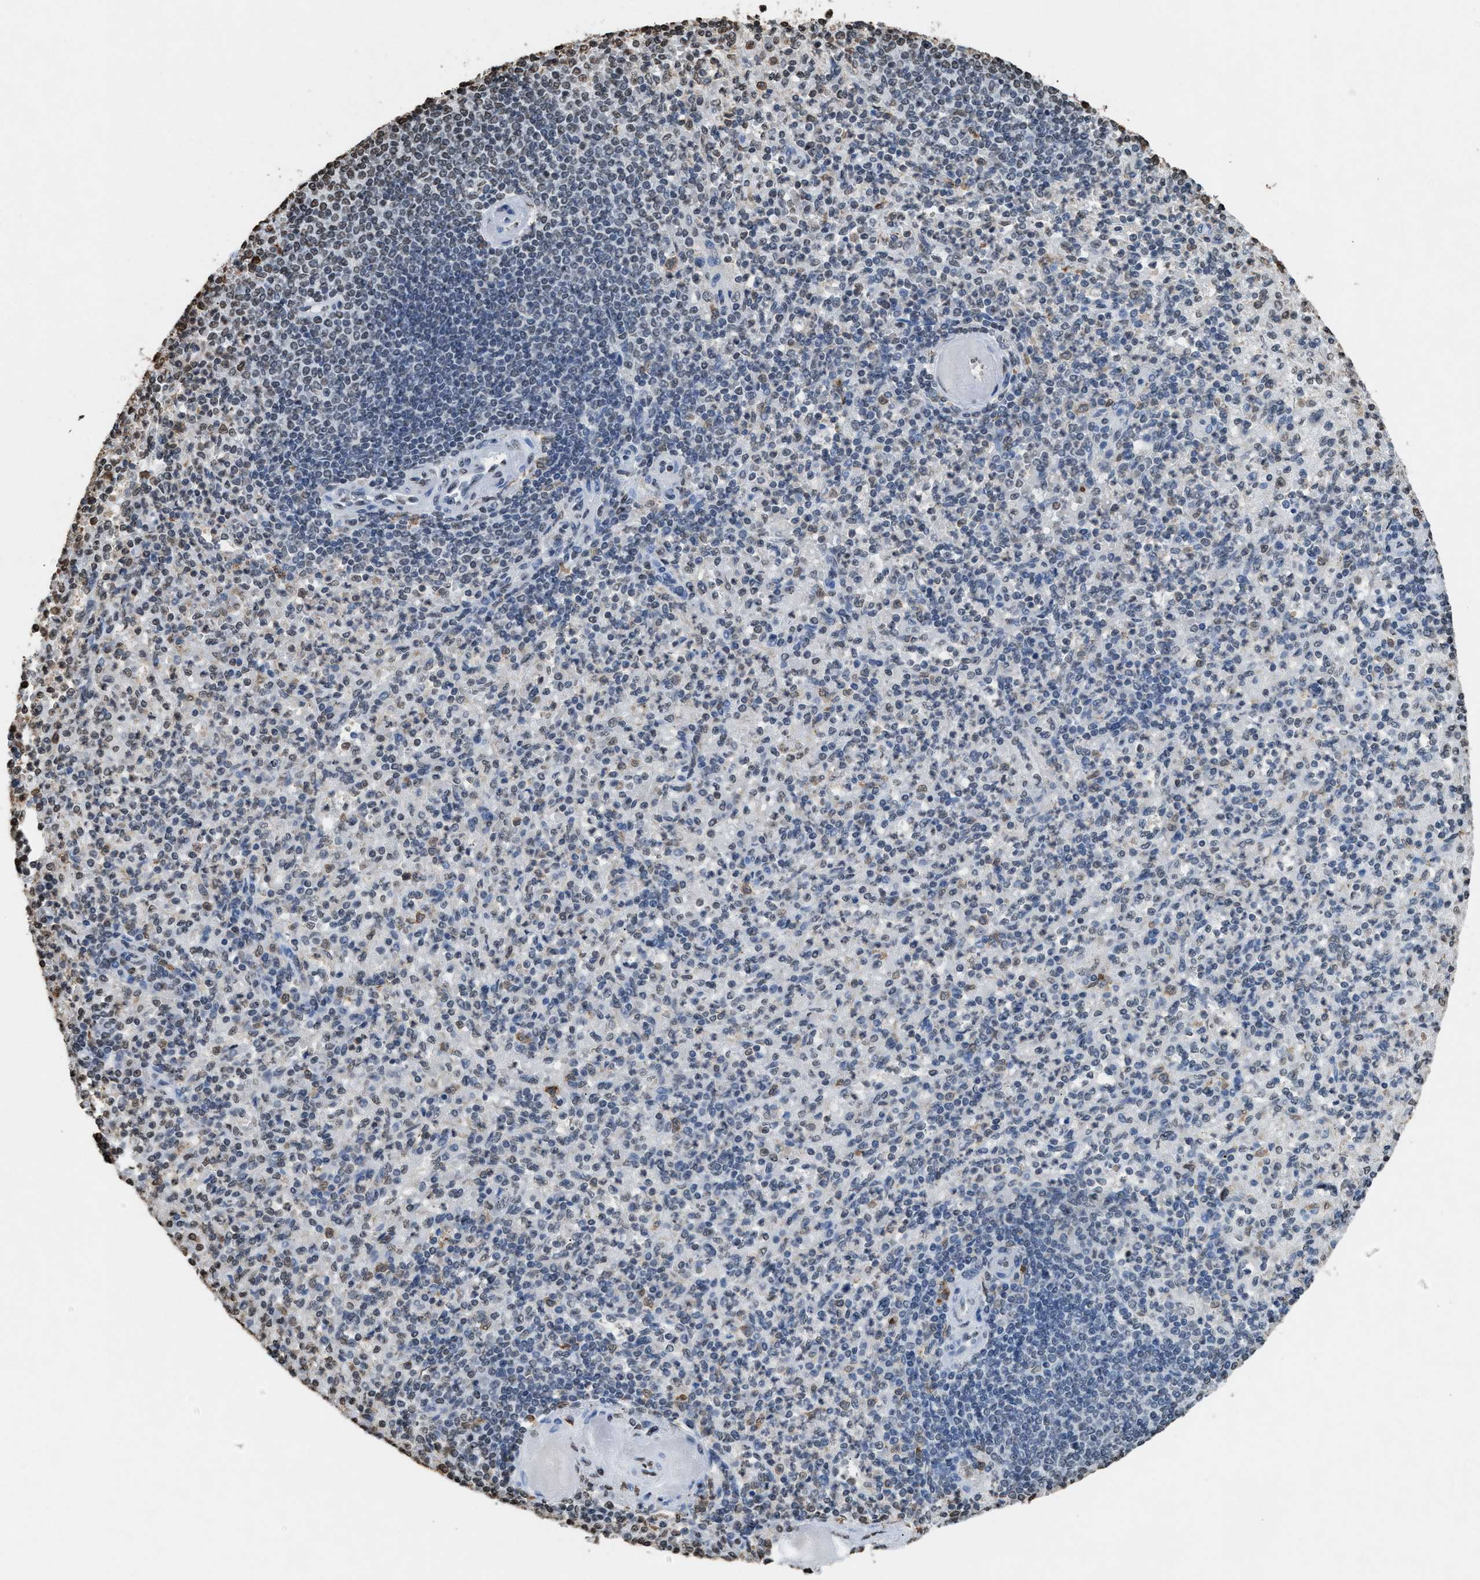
{"staining": {"intensity": "weak", "quantity": "<25%", "location": "cytoplasmic/membranous"}, "tissue": "spleen", "cell_type": "Cells in red pulp", "image_type": "normal", "snomed": [{"axis": "morphology", "description": "Normal tissue, NOS"}, {"axis": "topography", "description": "Spleen"}], "caption": "The micrograph shows no staining of cells in red pulp in benign spleen.", "gene": "NUP88", "patient": {"sex": "female", "age": 74}}